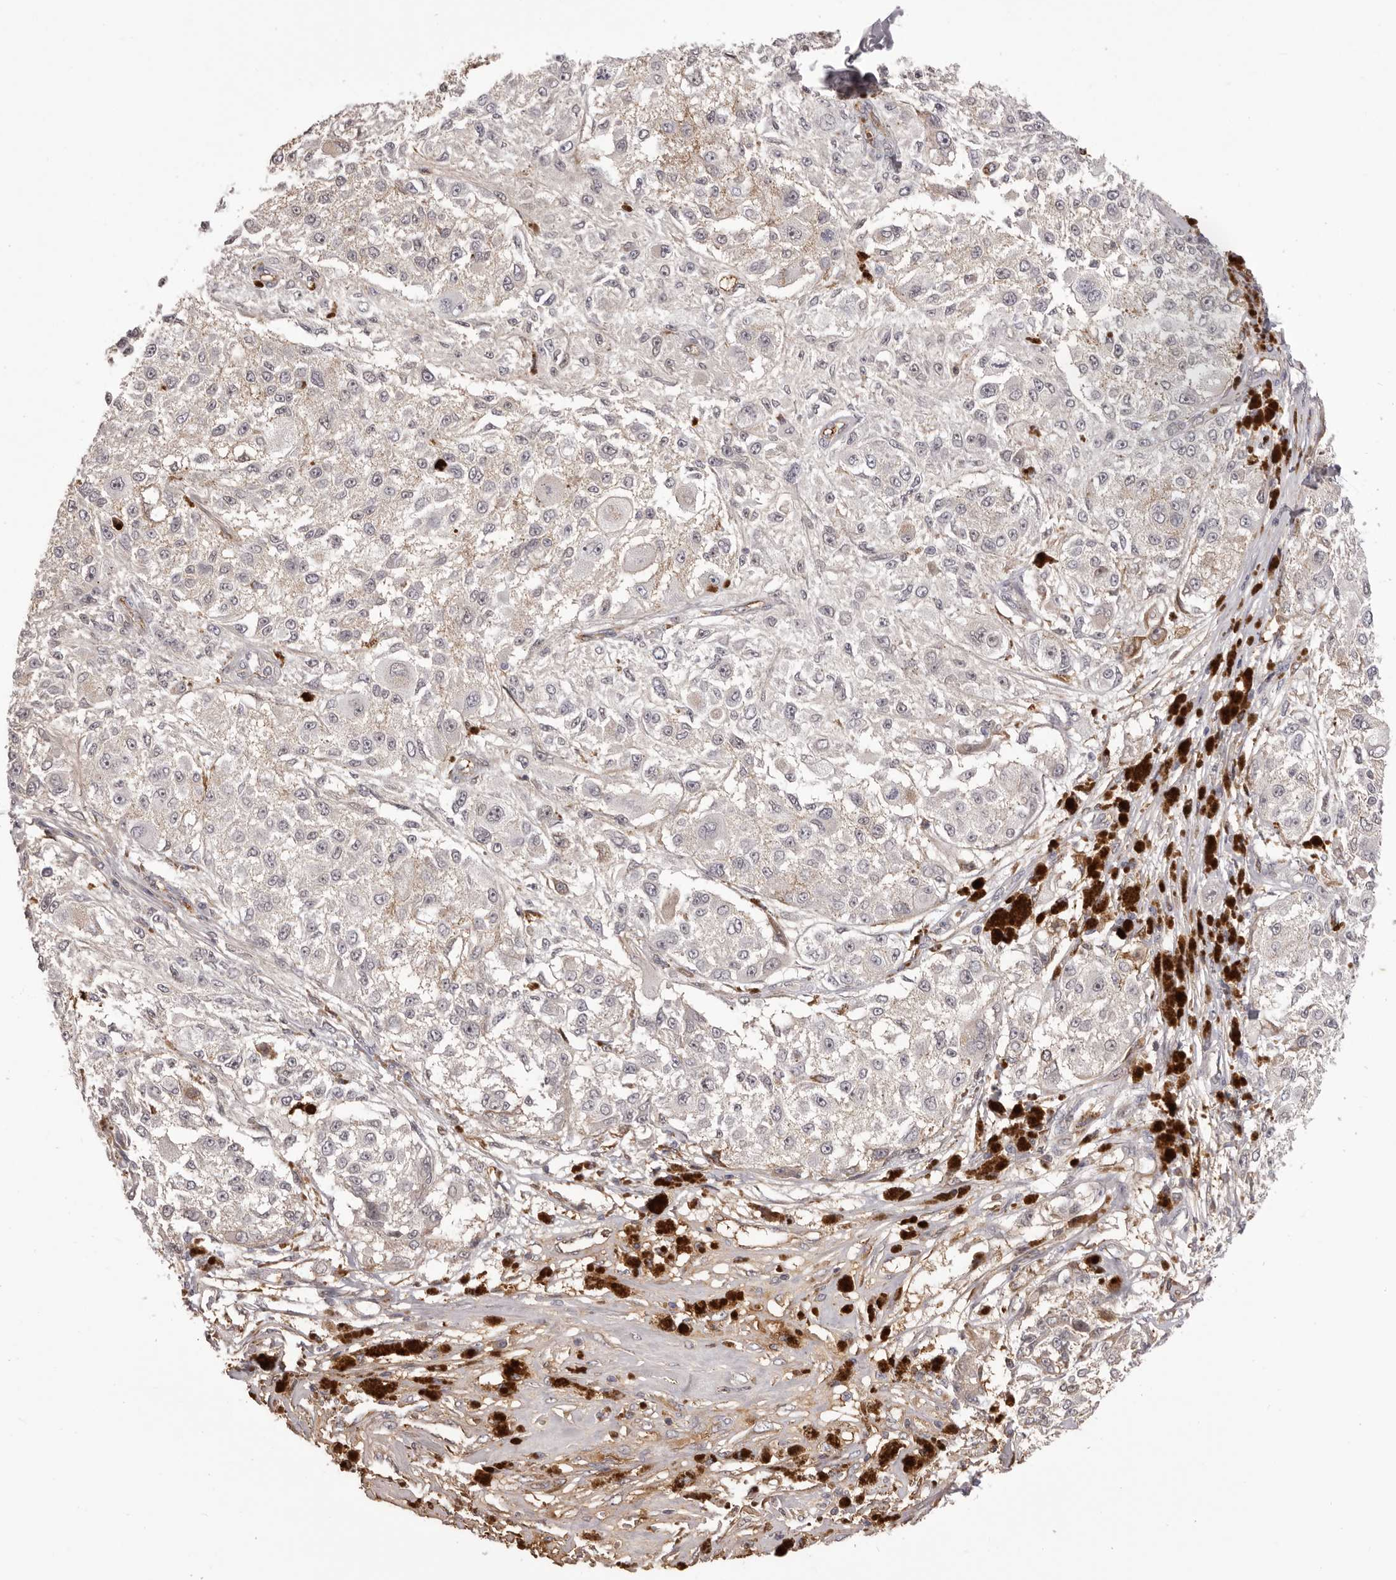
{"staining": {"intensity": "negative", "quantity": "none", "location": "none"}, "tissue": "melanoma", "cell_type": "Tumor cells", "image_type": "cancer", "snomed": [{"axis": "morphology", "description": "Necrosis, NOS"}, {"axis": "morphology", "description": "Malignant melanoma, NOS"}, {"axis": "topography", "description": "Skin"}], "caption": "A photomicrograph of malignant melanoma stained for a protein displays no brown staining in tumor cells.", "gene": "OTUD3", "patient": {"sex": "female", "age": 87}}